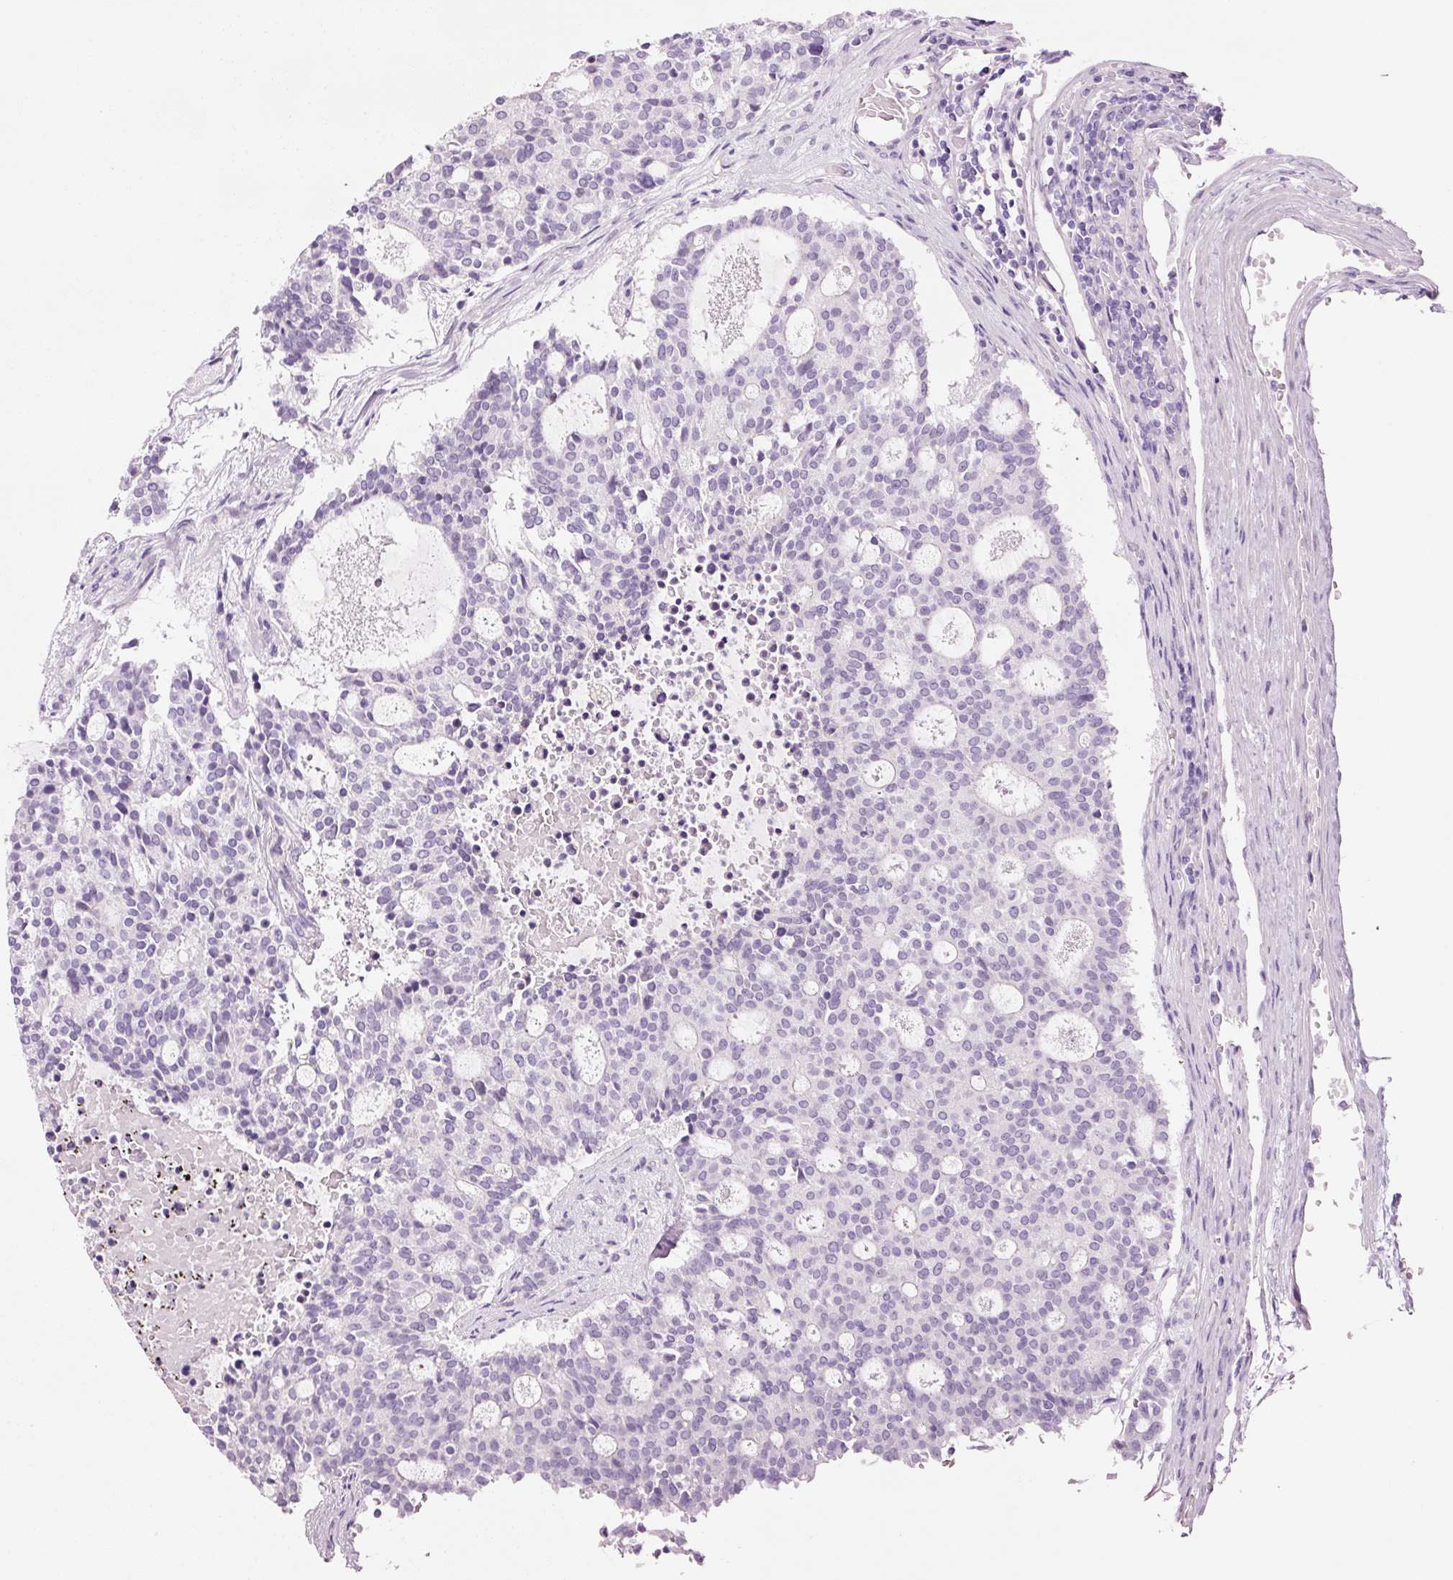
{"staining": {"intensity": "negative", "quantity": "none", "location": "none"}, "tissue": "carcinoid", "cell_type": "Tumor cells", "image_type": "cancer", "snomed": [{"axis": "morphology", "description": "Carcinoid, malignant, NOS"}, {"axis": "topography", "description": "Pancreas"}], "caption": "Tumor cells show no significant protein positivity in carcinoid (malignant). (Brightfield microscopy of DAB immunohistochemistry (IHC) at high magnification).", "gene": "ANKRD20A1", "patient": {"sex": "female", "age": 54}}